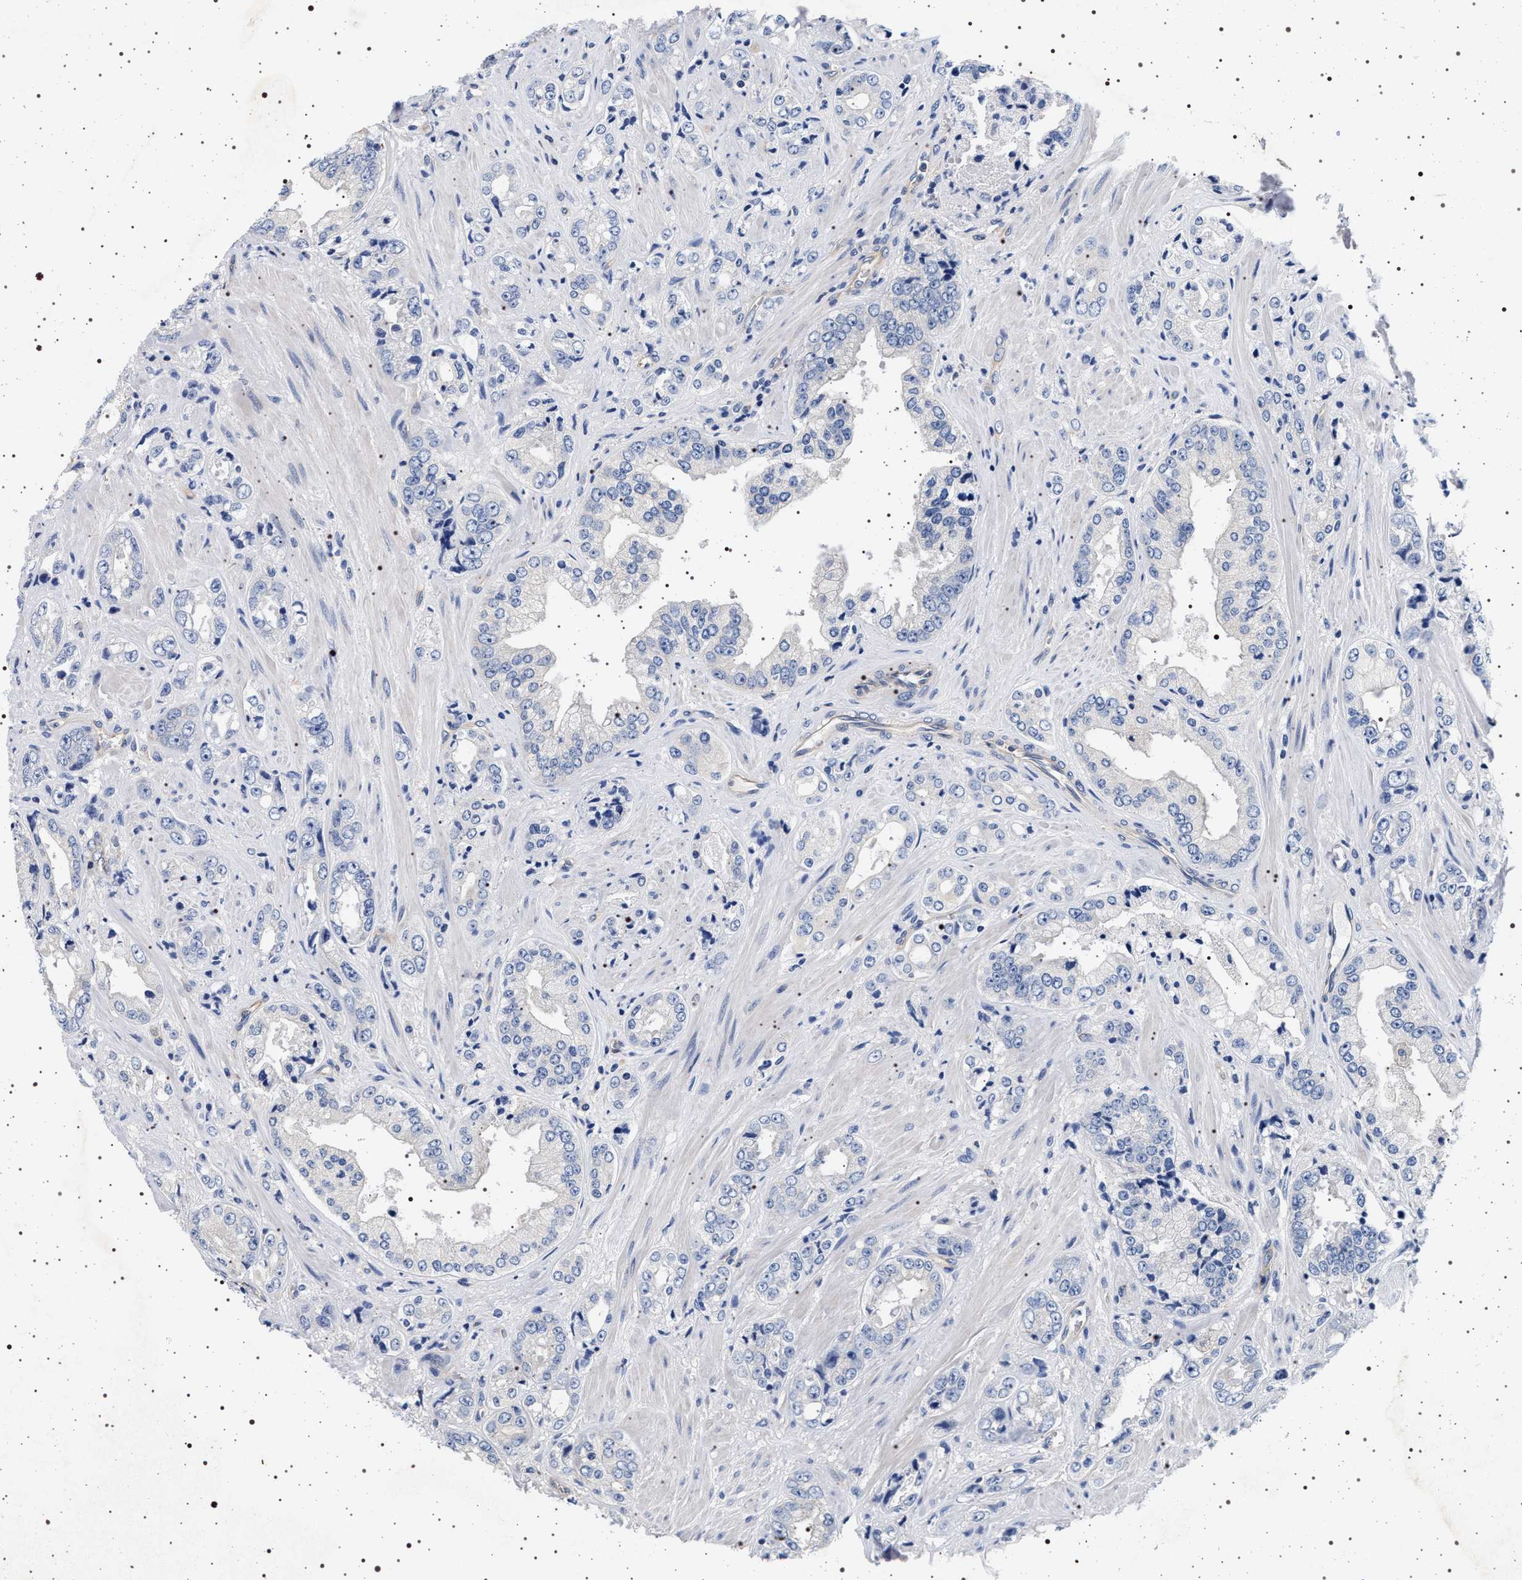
{"staining": {"intensity": "negative", "quantity": "none", "location": "none"}, "tissue": "prostate cancer", "cell_type": "Tumor cells", "image_type": "cancer", "snomed": [{"axis": "morphology", "description": "Adenocarcinoma, High grade"}, {"axis": "topography", "description": "Prostate"}], "caption": "Tumor cells are negative for brown protein staining in prostate cancer. Brightfield microscopy of IHC stained with DAB (3,3'-diaminobenzidine) (brown) and hematoxylin (blue), captured at high magnification.", "gene": "HSD17B1", "patient": {"sex": "male", "age": 61}}